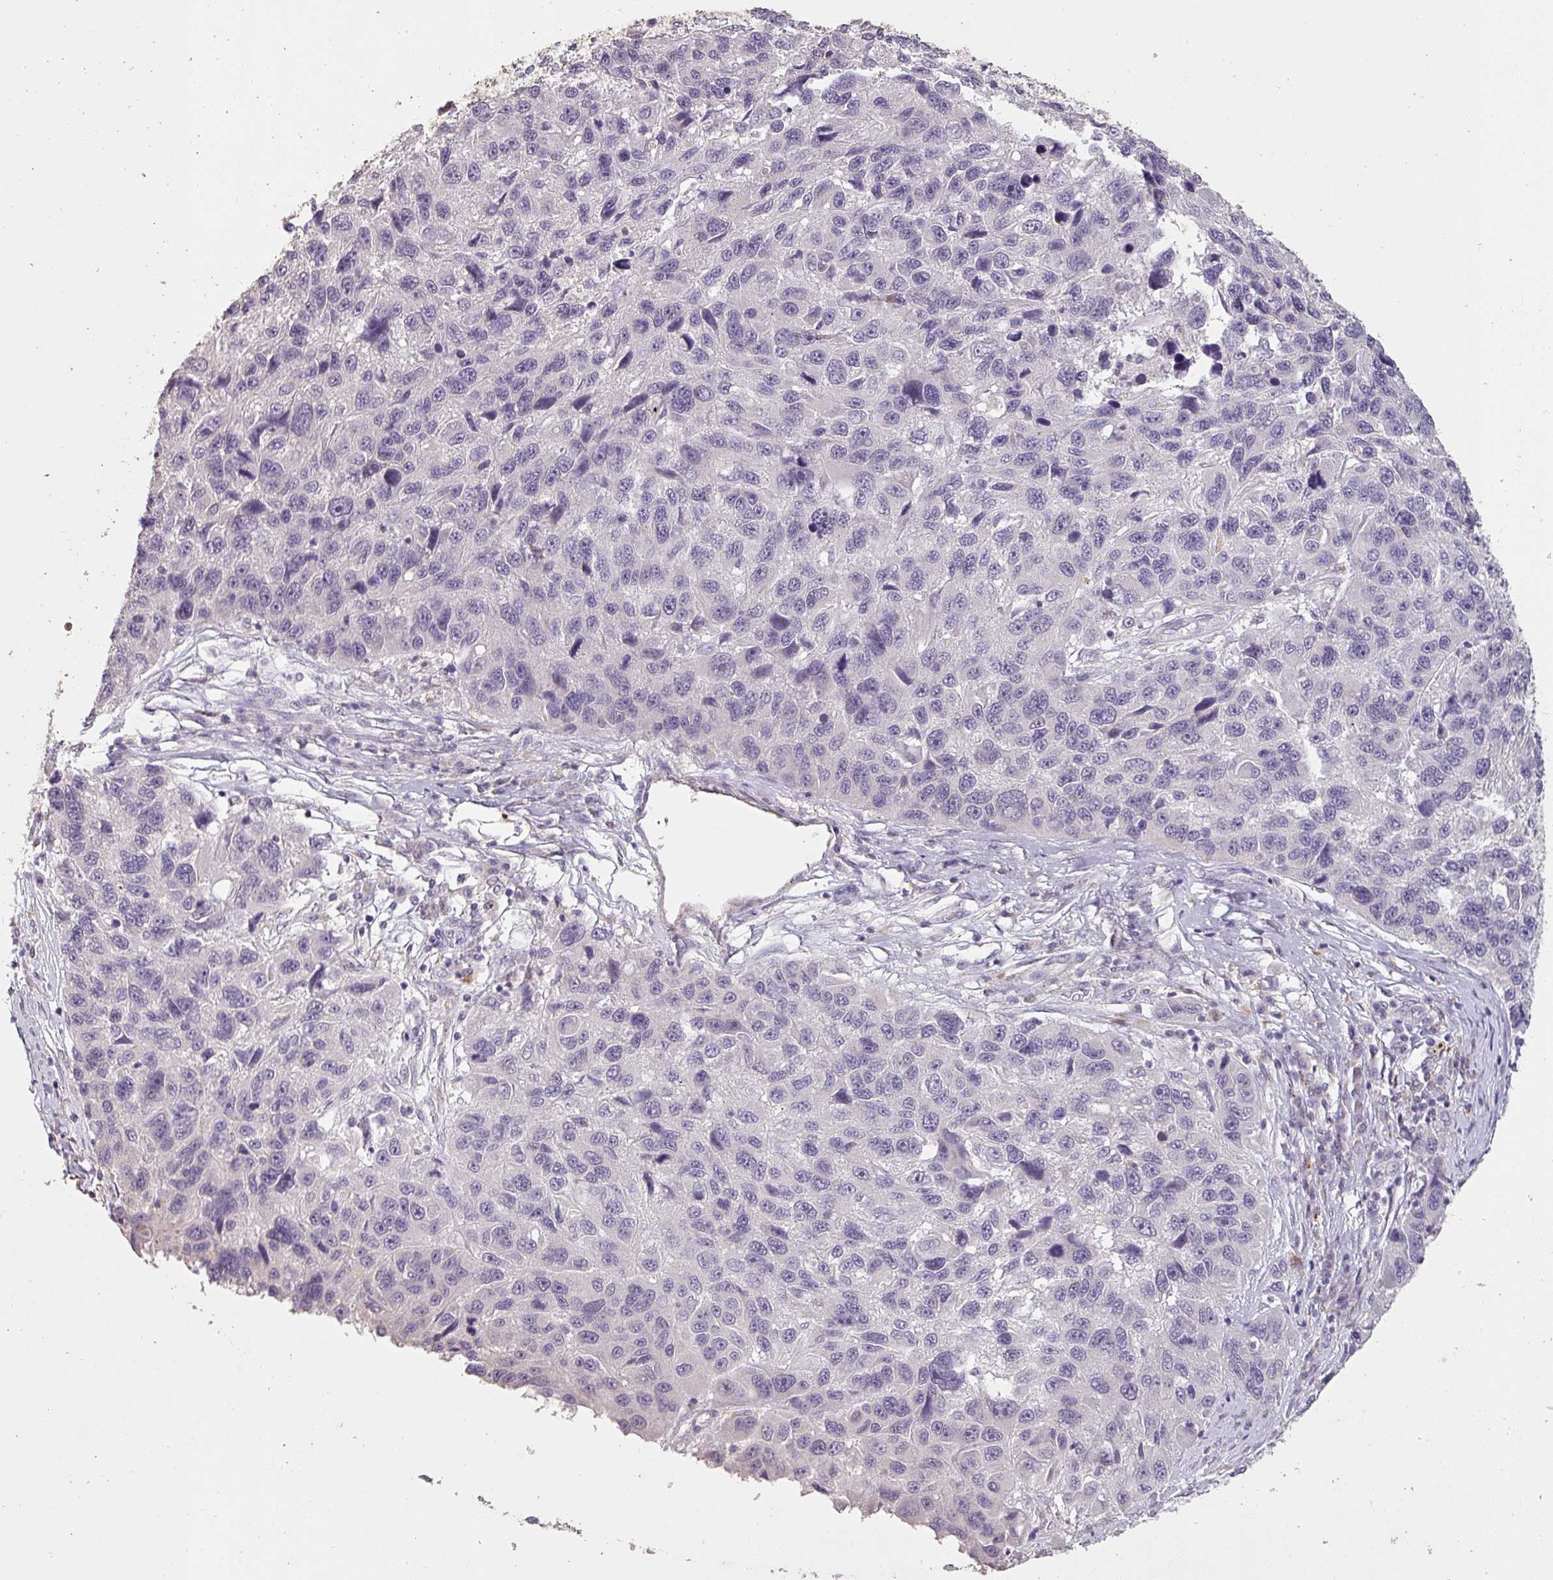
{"staining": {"intensity": "negative", "quantity": "none", "location": "none"}, "tissue": "melanoma", "cell_type": "Tumor cells", "image_type": "cancer", "snomed": [{"axis": "morphology", "description": "Malignant melanoma, NOS"}, {"axis": "topography", "description": "Skin"}], "caption": "DAB immunohistochemical staining of melanoma reveals no significant staining in tumor cells.", "gene": "LYPLA1", "patient": {"sex": "male", "age": 53}}